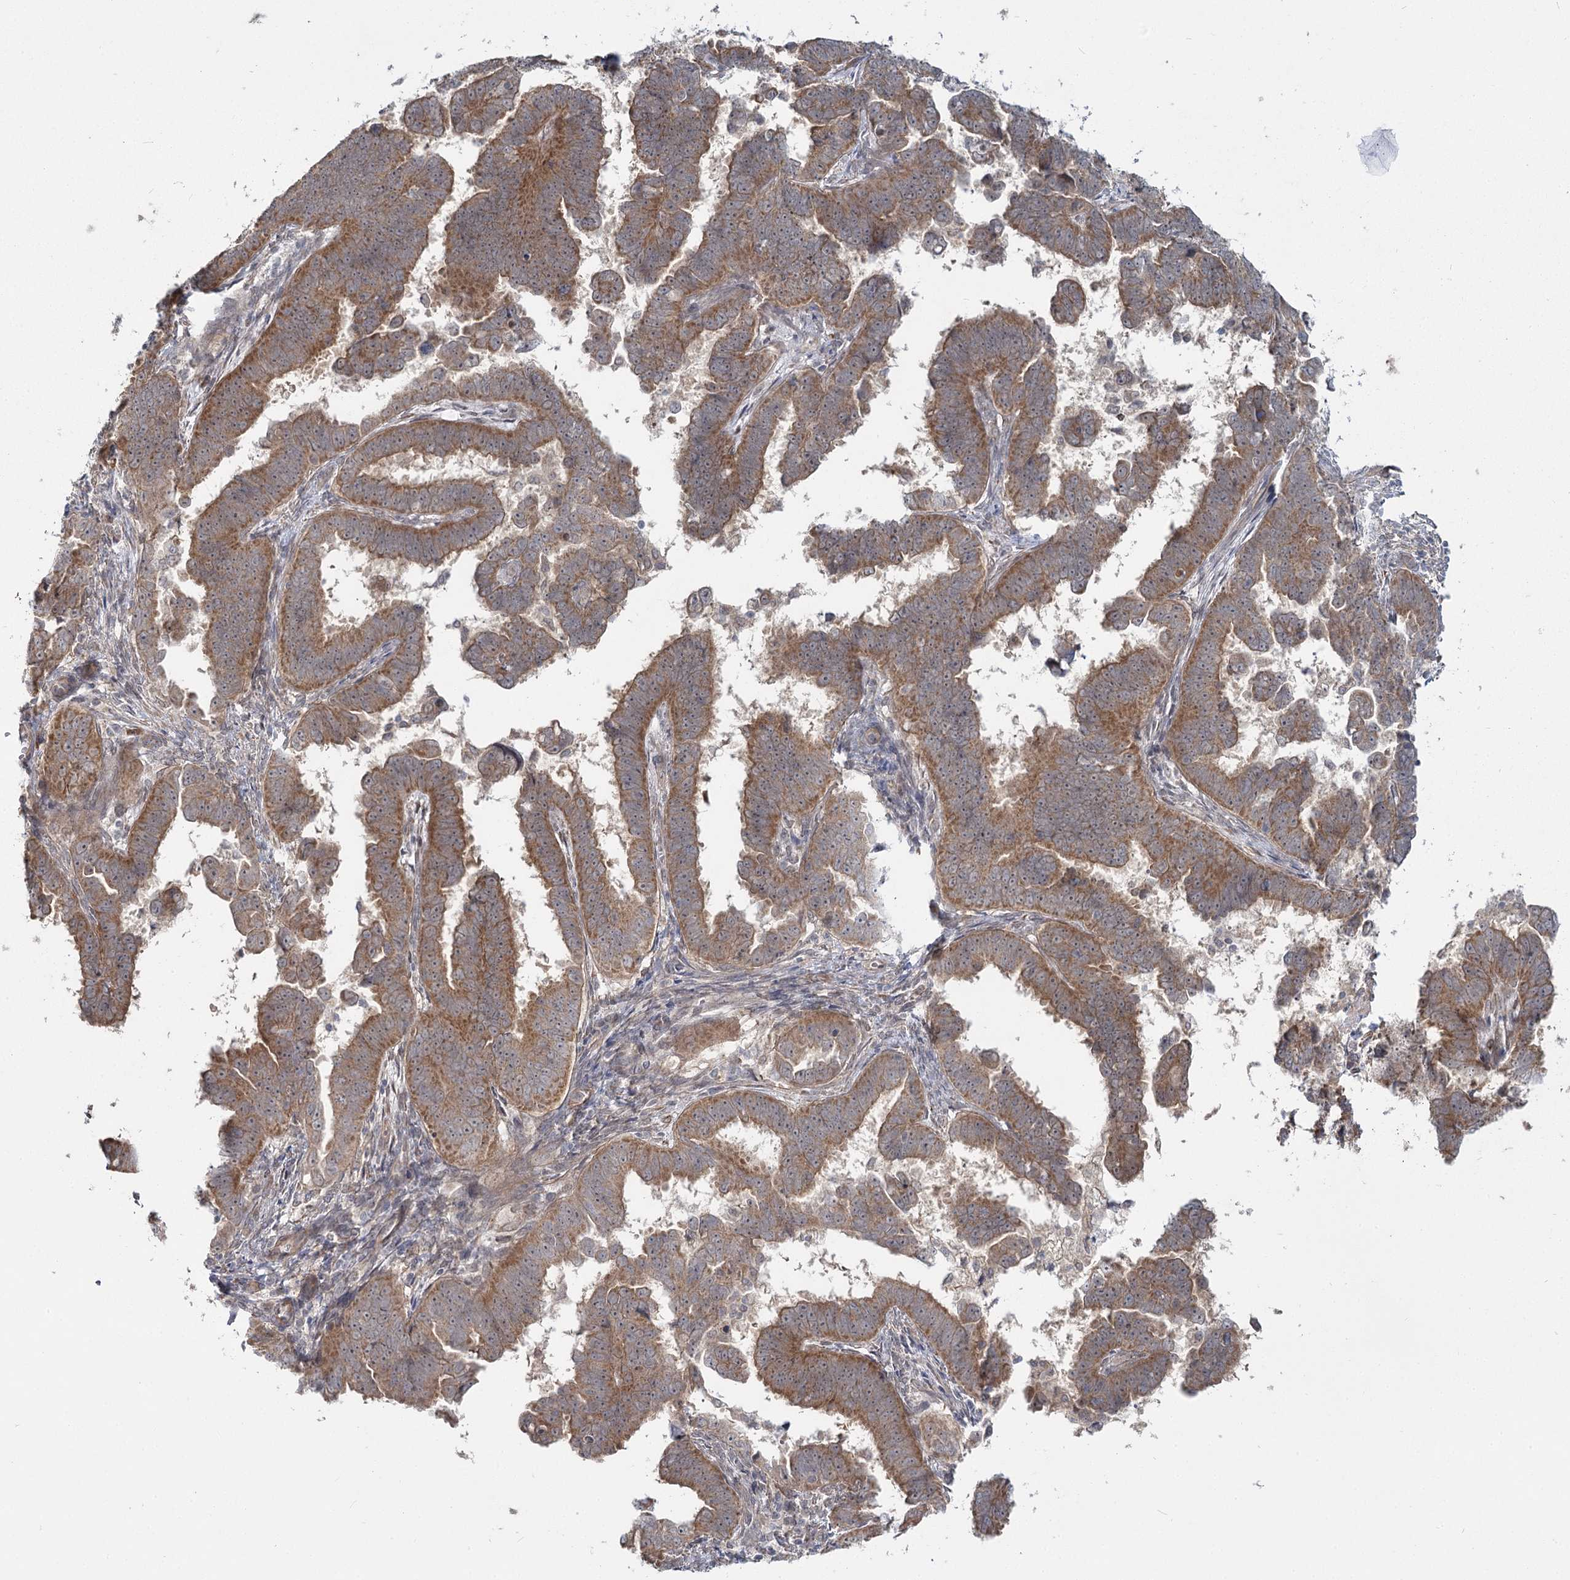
{"staining": {"intensity": "moderate", "quantity": ">75%", "location": "cytoplasmic/membranous"}, "tissue": "endometrial cancer", "cell_type": "Tumor cells", "image_type": "cancer", "snomed": [{"axis": "morphology", "description": "Adenocarcinoma, NOS"}, {"axis": "topography", "description": "Endometrium"}], "caption": "A brown stain labels moderate cytoplasmic/membranous positivity of a protein in human endometrial cancer (adenocarcinoma) tumor cells. (Stains: DAB (3,3'-diaminobenzidine) in brown, nuclei in blue, Microscopy: brightfield microscopy at high magnification).", "gene": "TBC1D9B", "patient": {"sex": "female", "age": 75}}